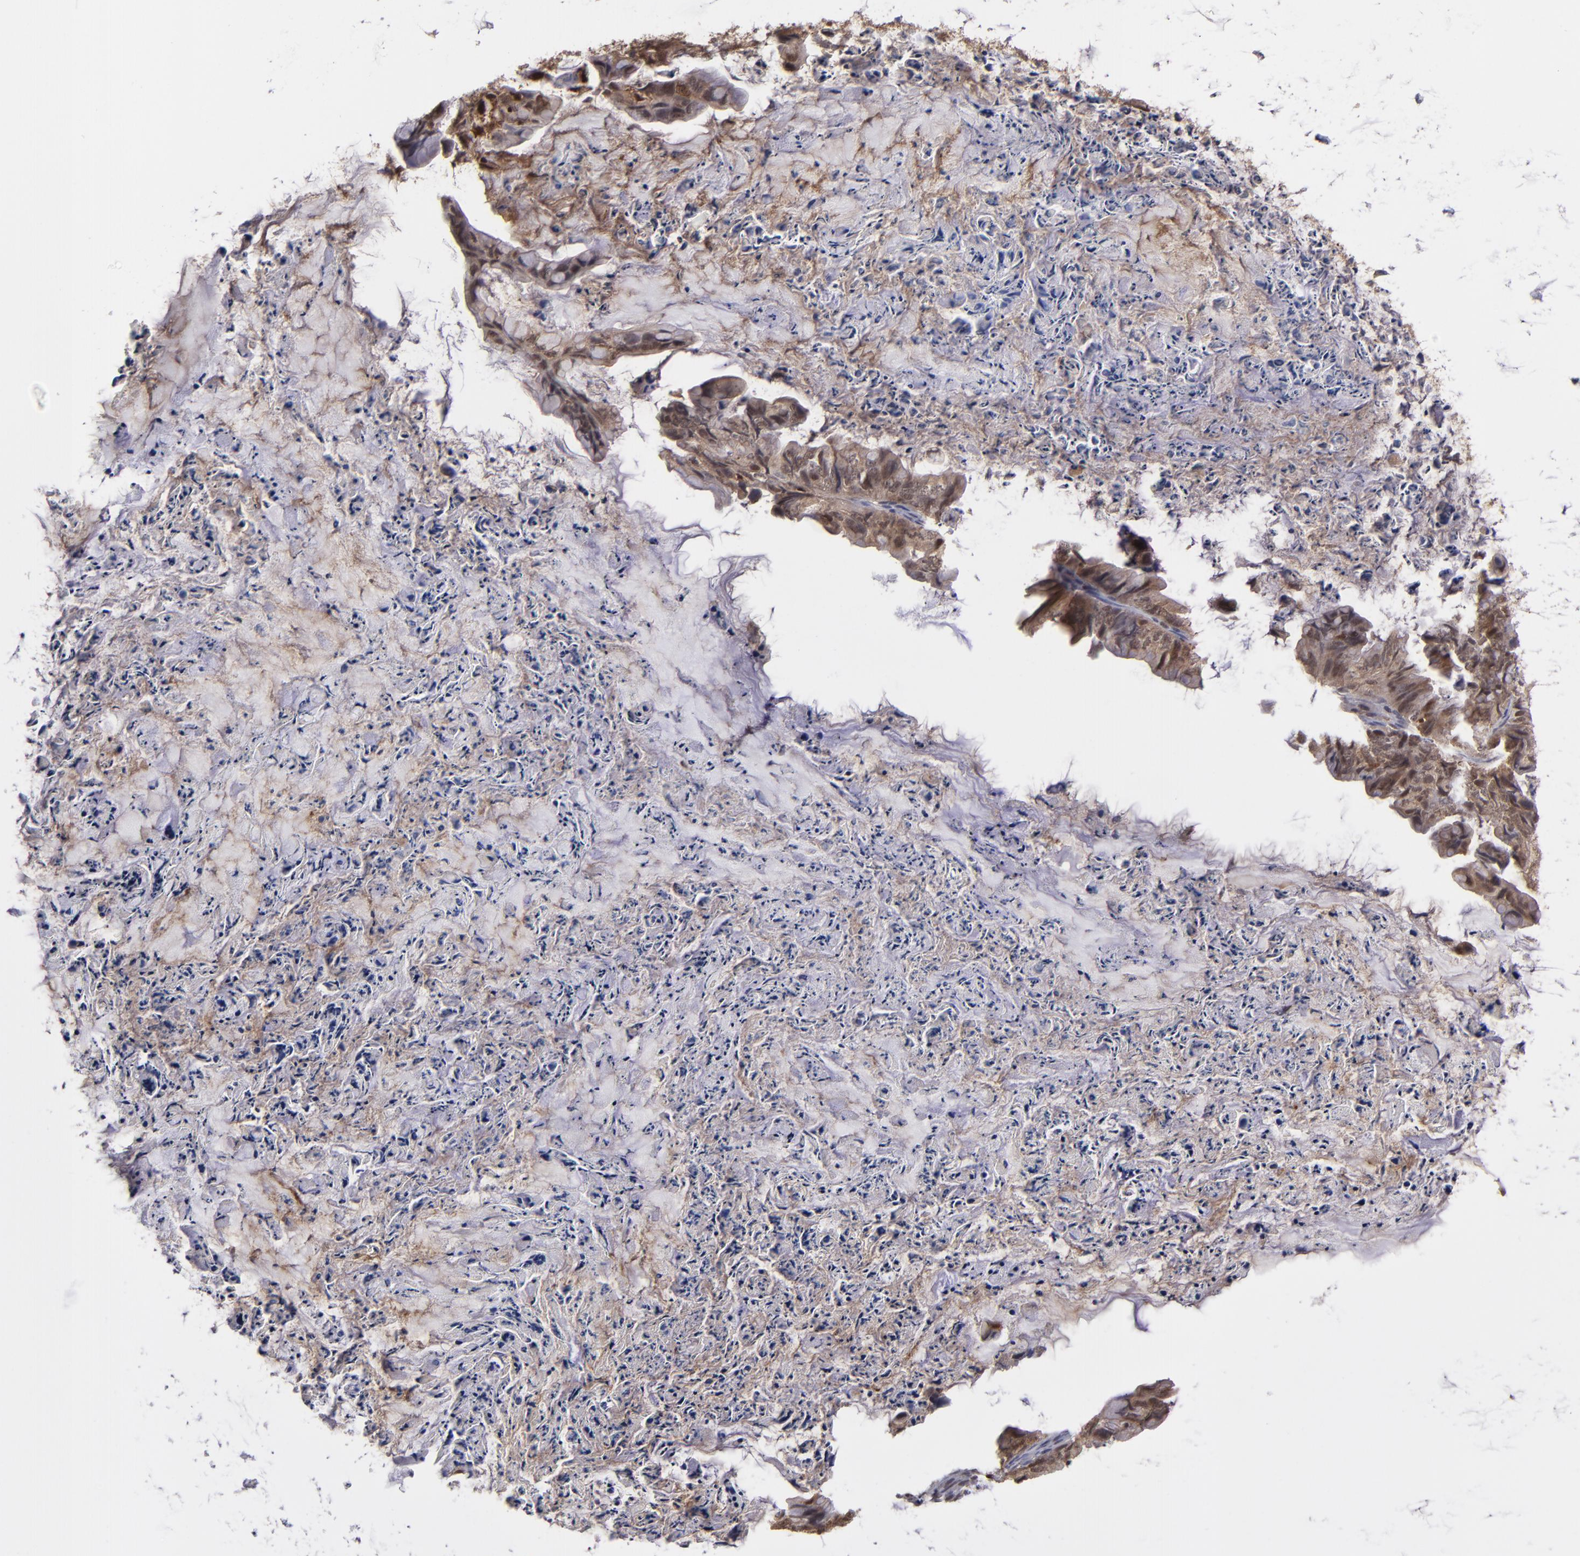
{"staining": {"intensity": "moderate", "quantity": ">75%", "location": "cytoplasmic/membranous,nuclear"}, "tissue": "ovarian cancer", "cell_type": "Tumor cells", "image_type": "cancer", "snomed": [{"axis": "morphology", "description": "Cystadenocarcinoma, mucinous, NOS"}, {"axis": "topography", "description": "Ovary"}], "caption": "A brown stain highlights moderate cytoplasmic/membranous and nuclear staining of a protein in mucinous cystadenocarcinoma (ovarian) tumor cells.", "gene": "GRB2", "patient": {"sex": "female", "age": 36}}